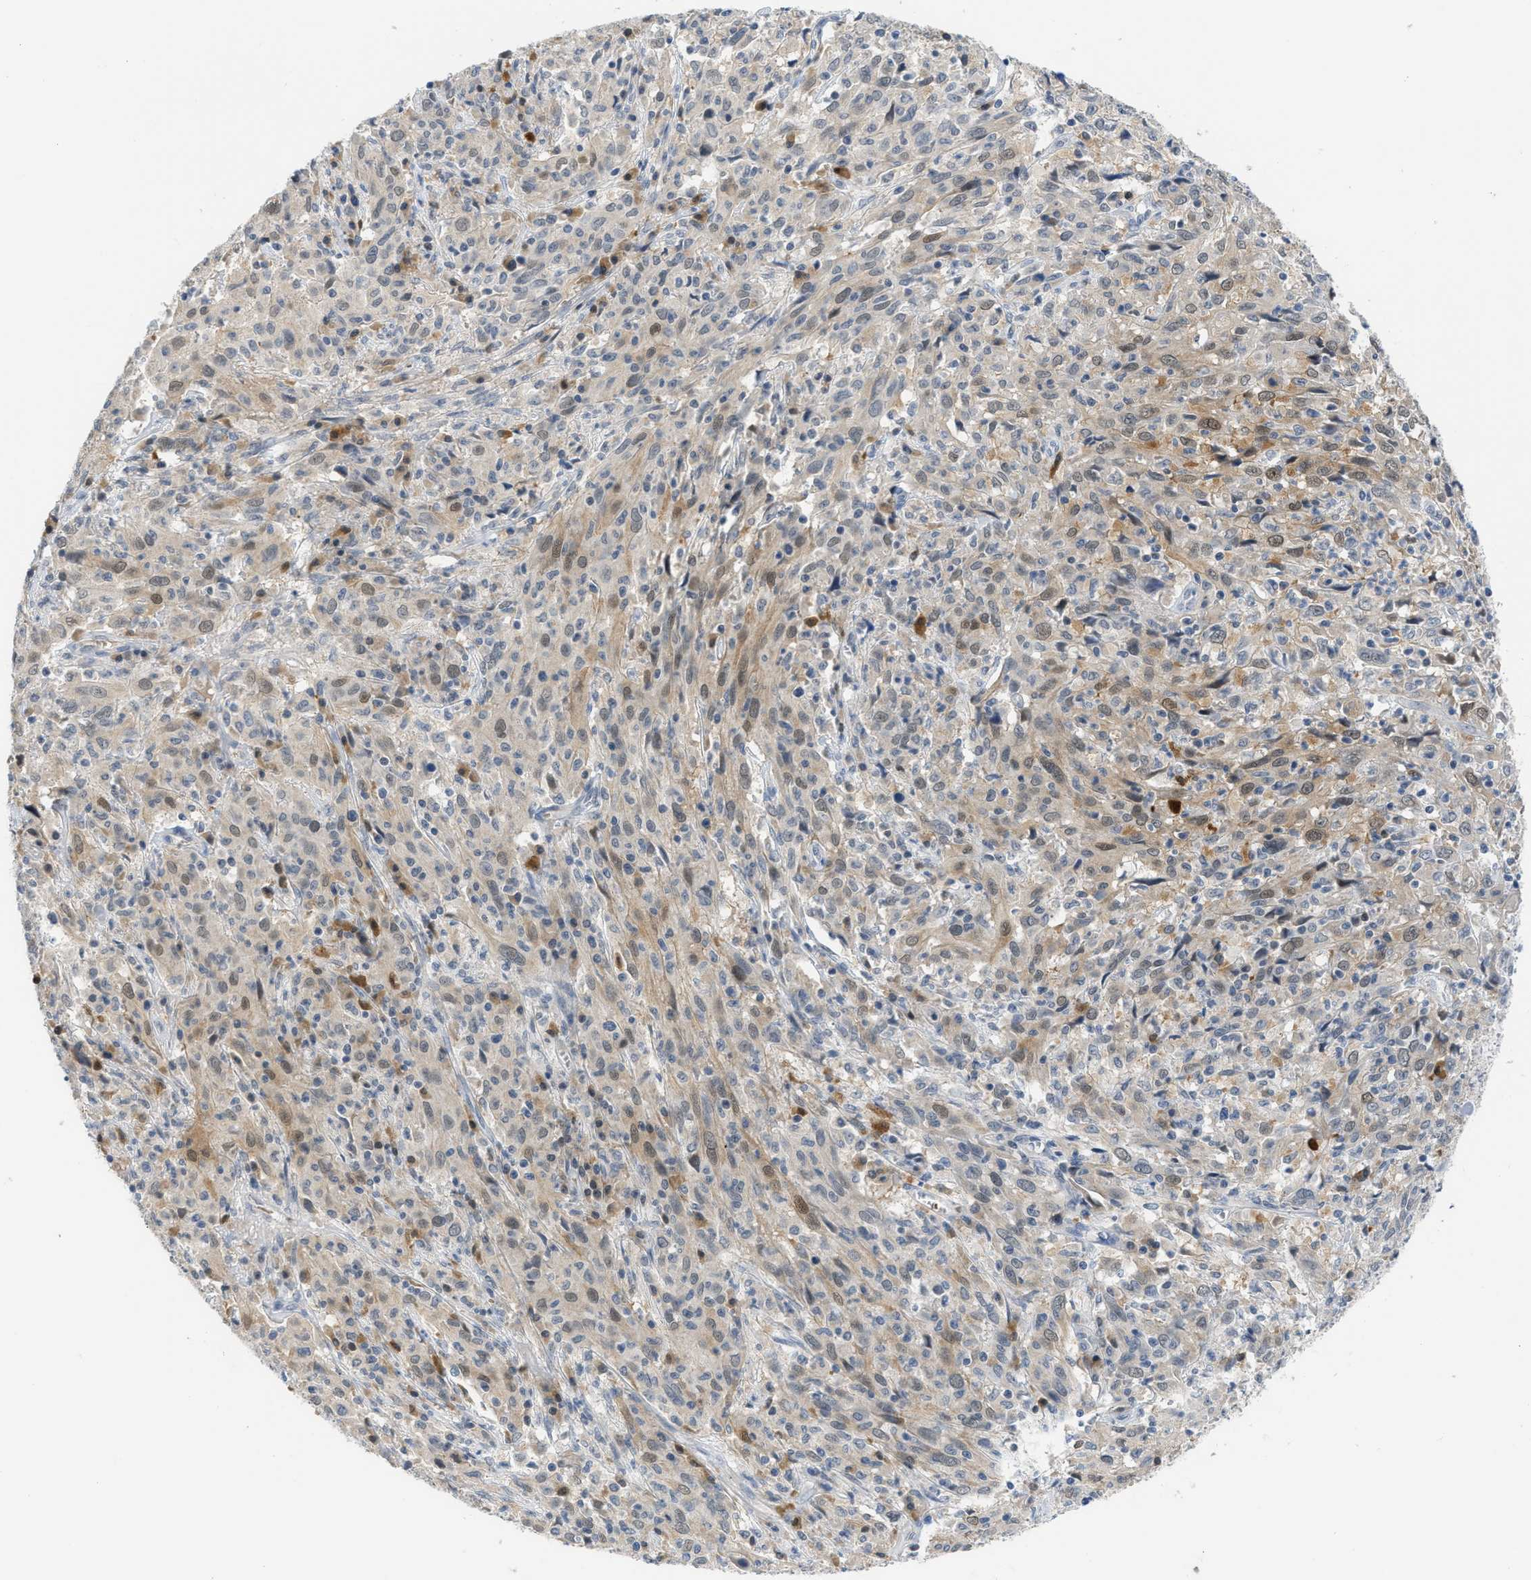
{"staining": {"intensity": "weak", "quantity": "25%-75%", "location": "cytoplasmic/membranous,nuclear"}, "tissue": "cervical cancer", "cell_type": "Tumor cells", "image_type": "cancer", "snomed": [{"axis": "morphology", "description": "Squamous cell carcinoma, NOS"}, {"axis": "topography", "description": "Cervix"}], "caption": "High-power microscopy captured an immunohistochemistry (IHC) micrograph of cervical cancer, revealing weak cytoplasmic/membranous and nuclear staining in about 25%-75% of tumor cells.", "gene": "PSAT1", "patient": {"sex": "female", "age": 46}}